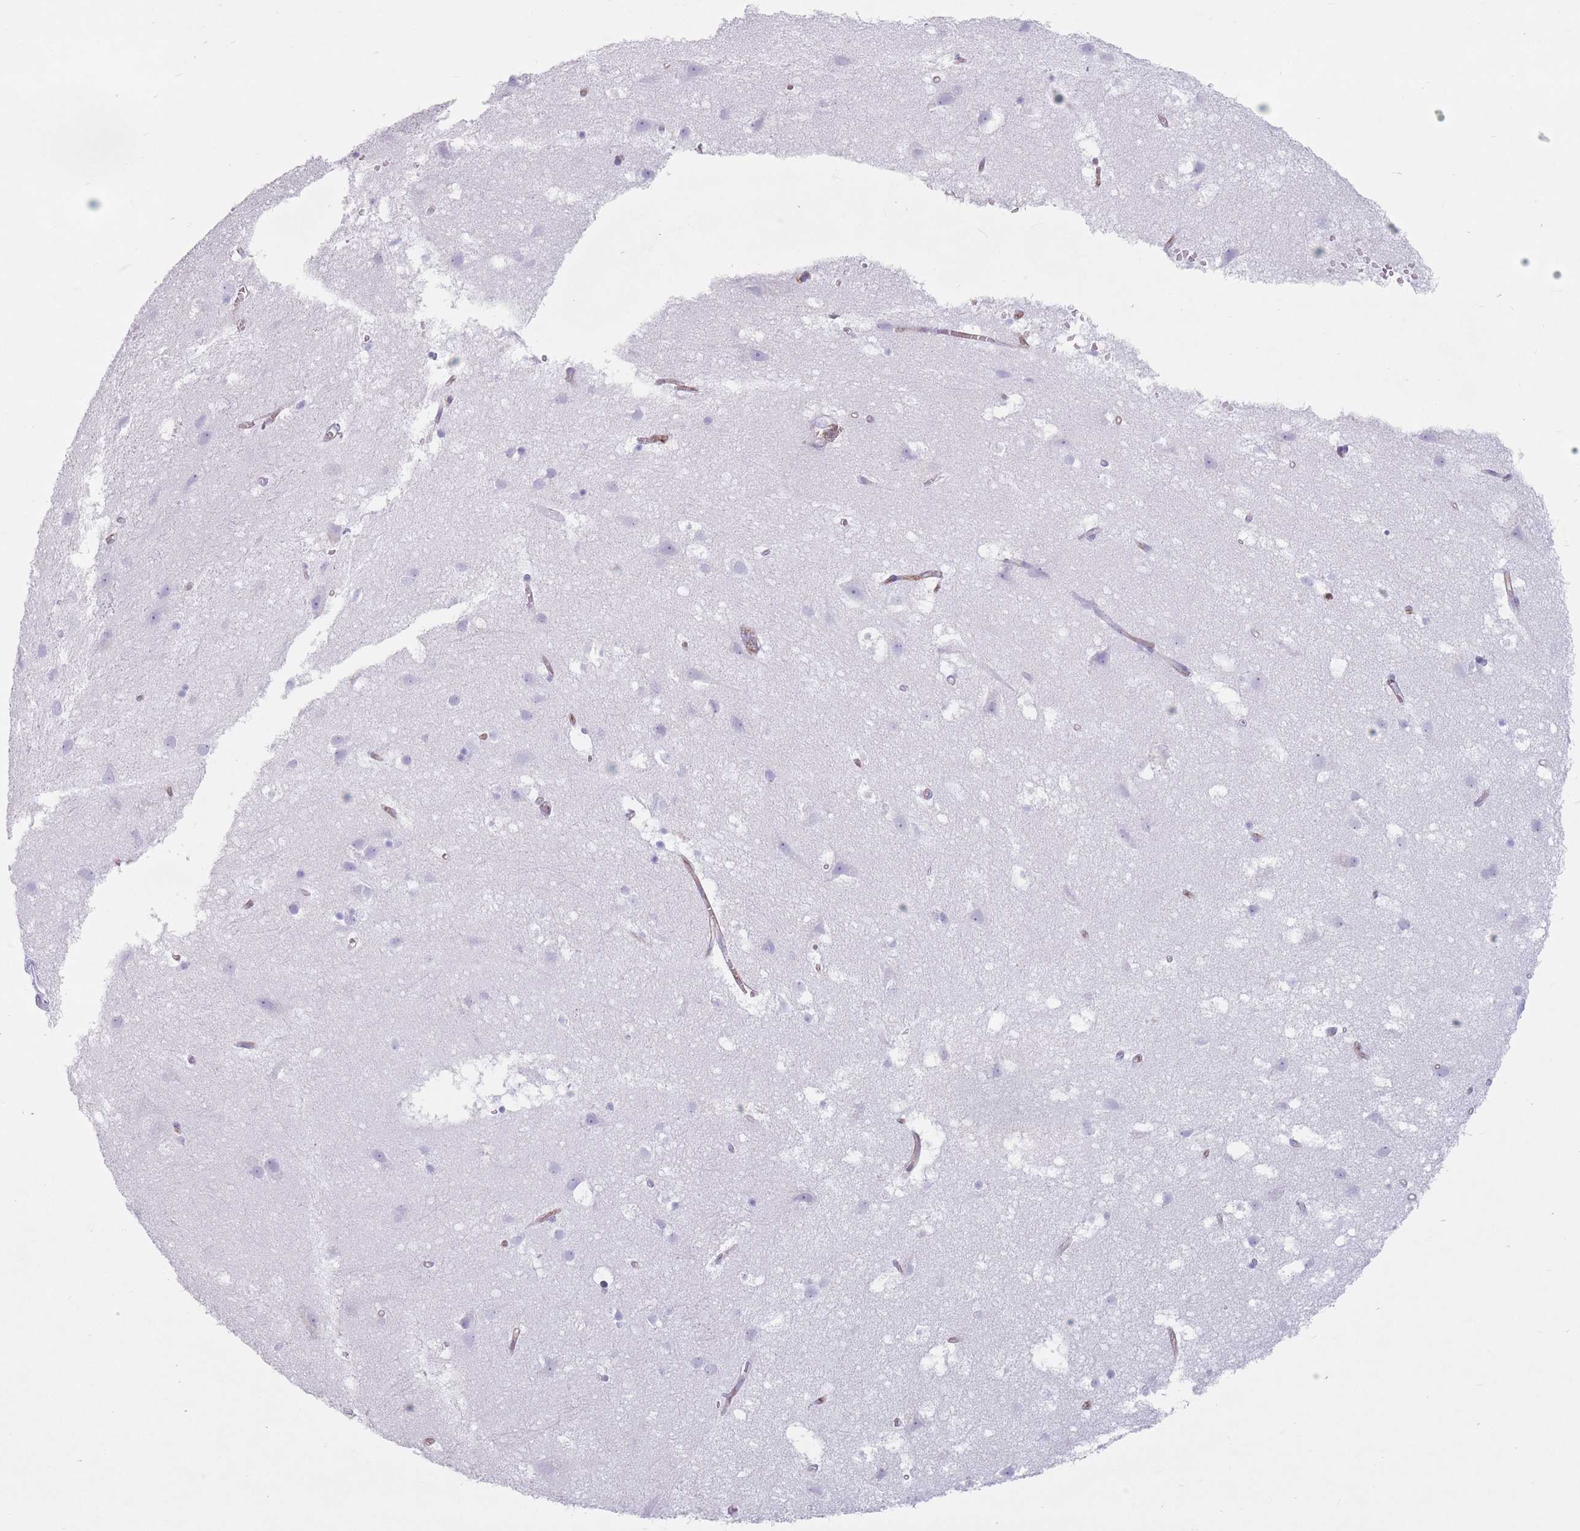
{"staining": {"intensity": "weak", "quantity": ">75%", "location": "cytoplasmic/membranous"}, "tissue": "cerebral cortex", "cell_type": "Endothelial cells", "image_type": "normal", "snomed": [{"axis": "morphology", "description": "Normal tissue, NOS"}, {"axis": "topography", "description": "Cerebral cortex"}], "caption": "Immunohistochemistry micrograph of benign cerebral cortex: human cerebral cortex stained using IHC exhibits low levels of weak protein expression localized specifically in the cytoplasmic/membranous of endothelial cells, appearing as a cytoplasmic/membranous brown color.", "gene": "ST3GAL5", "patient": {"sex": "male", "age": 54}}